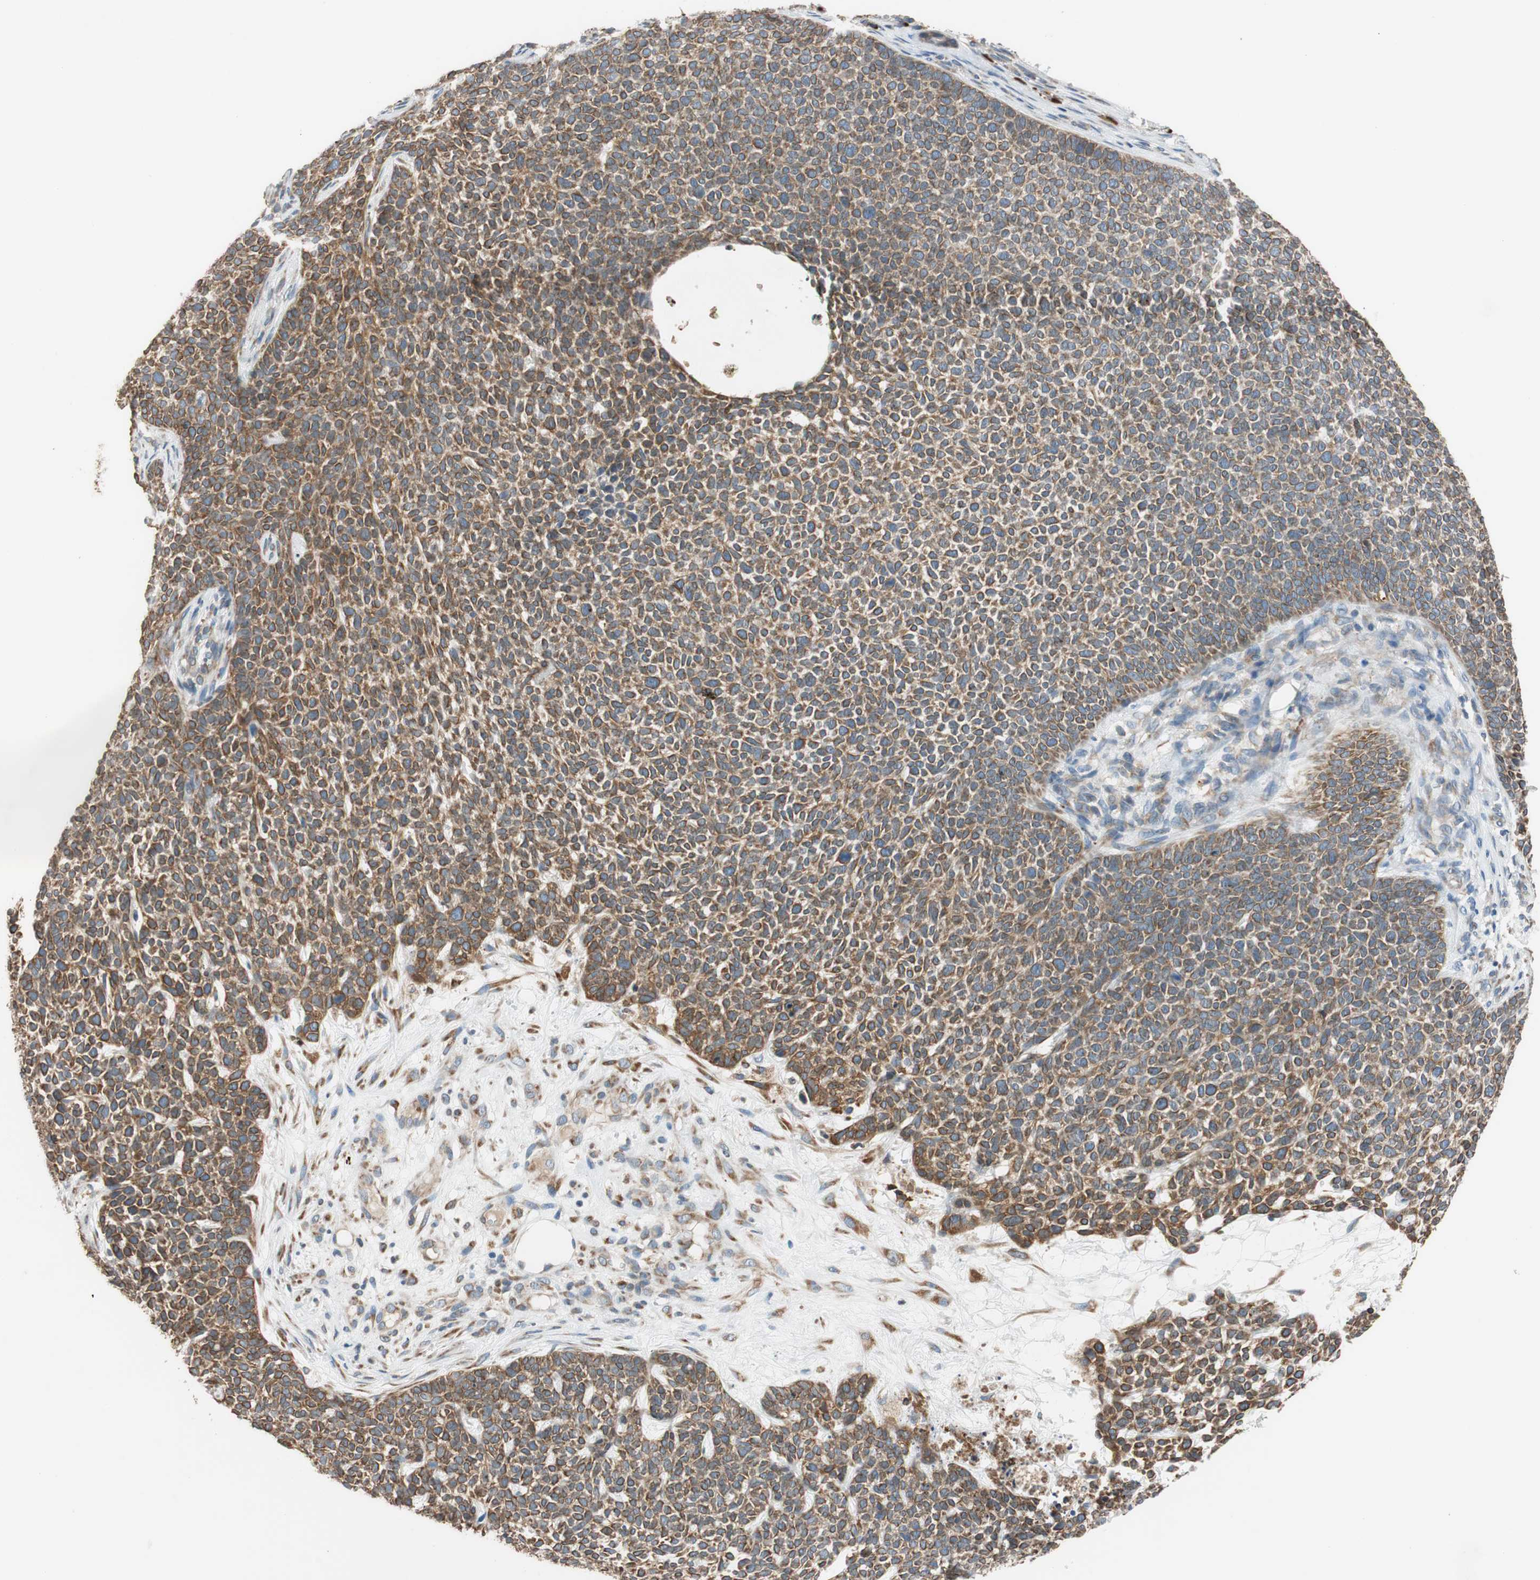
{"staining": {"intensity": "moderate", "quantity": ">75%", "location": "cytoplasmic/membranous"}, "tissue": "skin cancer", "cell_type": "Tumor cells", "image_type": "cancer", "snomed": [{"axis": "morphology", "description": "Basal cell carcinoma"}, {"axis": "topography", "description": "Skin"}], "caption": "A photomicrograph of basal cell carcinoma (skin) stained for a protein reveals moderate cytoplasmic/membranous brown staining in tumor cells.", "gene": "RPN2", "patient": {"sex": "female", "age": 84}}